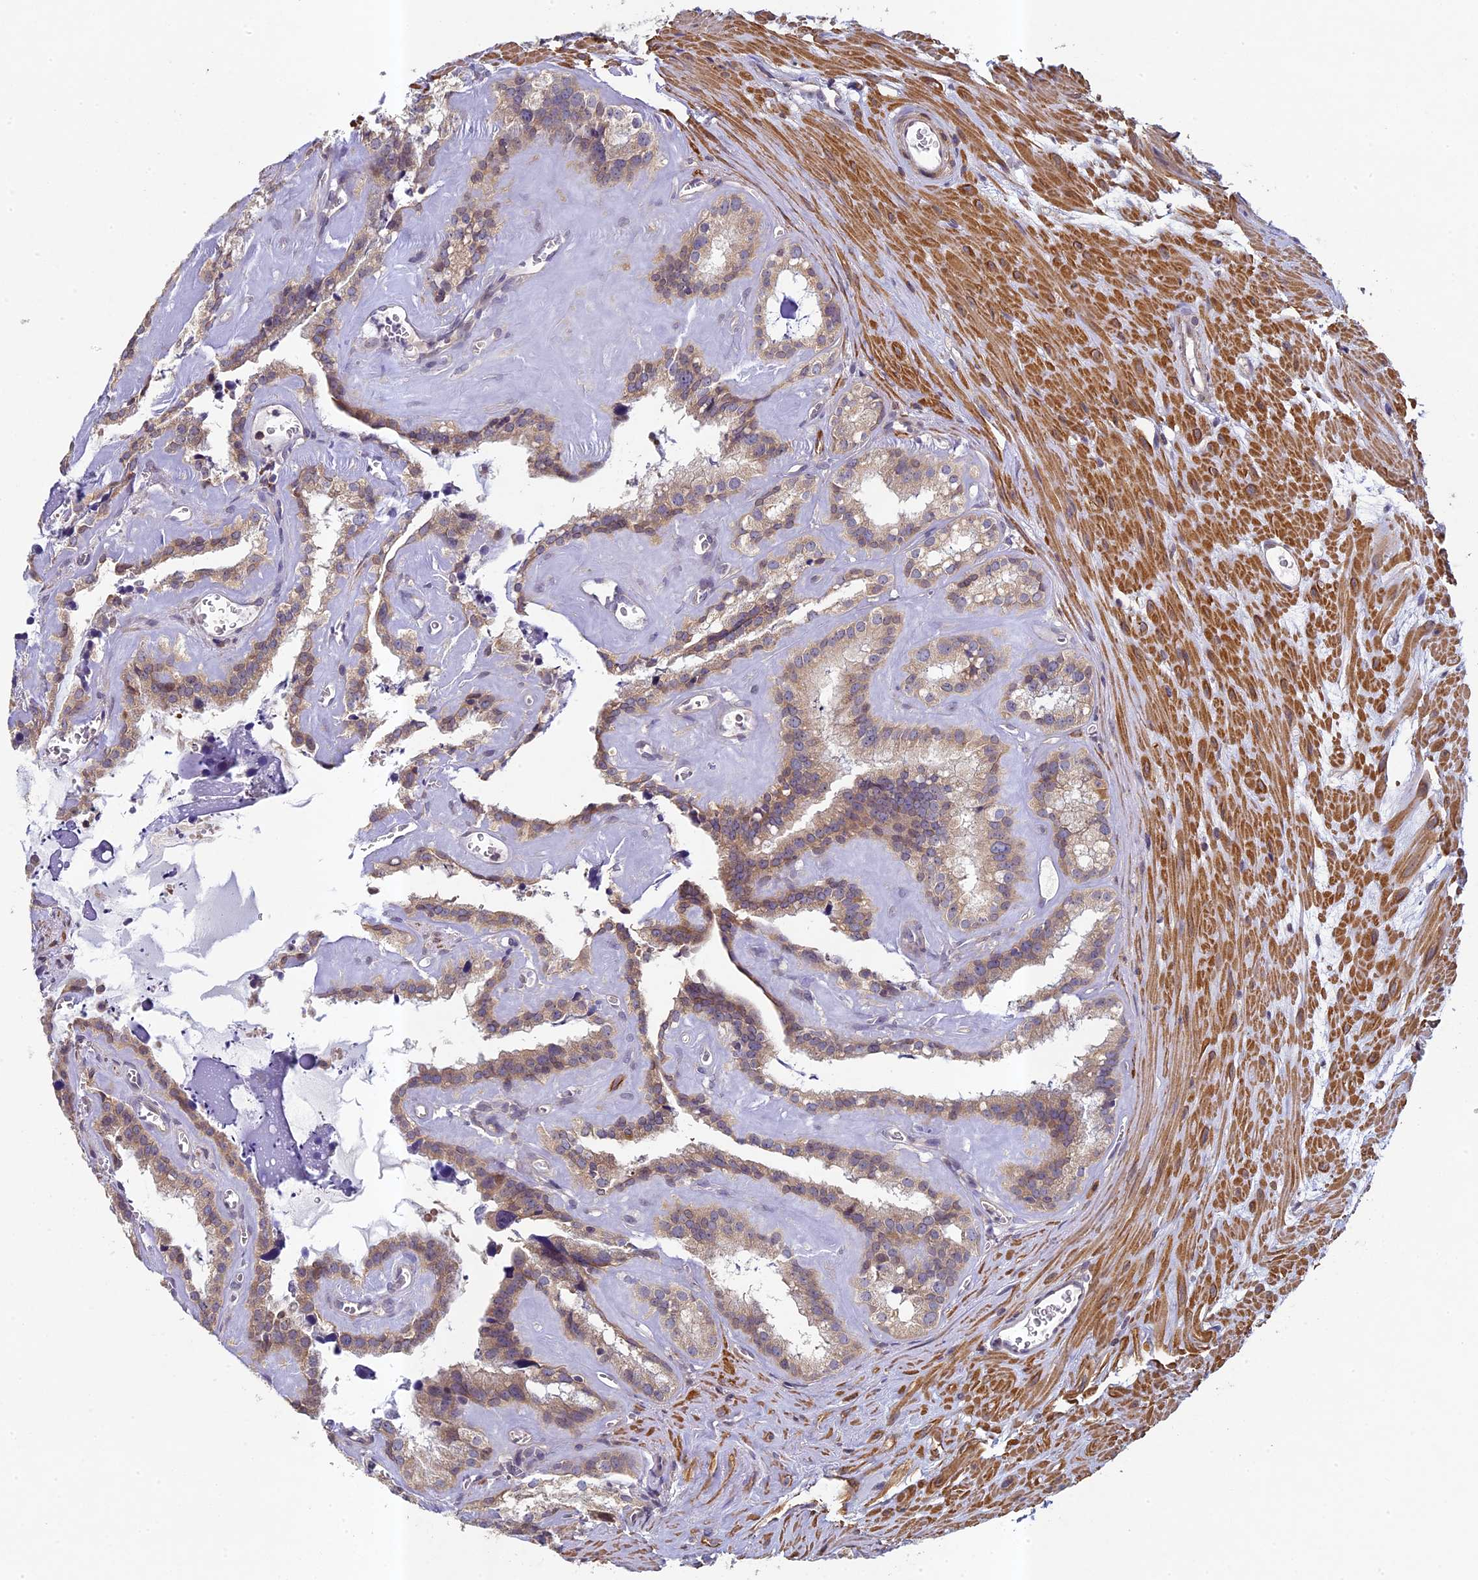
{"staining": {"intensity": "moderate", "quantity": "25%-75%", "location": "cytoplasmic/membranous"}, "tissue": "seminal vesicle", "cell_type": "Glandular cells", "image_type": "normal", "snomed": [{"axis": "morphology", "description": "Normal tissue, NOS"}, {"axis": "topography", "description": "Prostate"}, {"axis": "topography", "description": "Seminal veicle"}], "caption": "Immunohistochemical staining of unremarkable human seminal vesicle exhibits medium levels of moderate cytoplasmic/membranous expression in about 25%-75% of glandular cells.", "gene": "DIXDC1", "patient": {"sex": "male", "age": 59}}